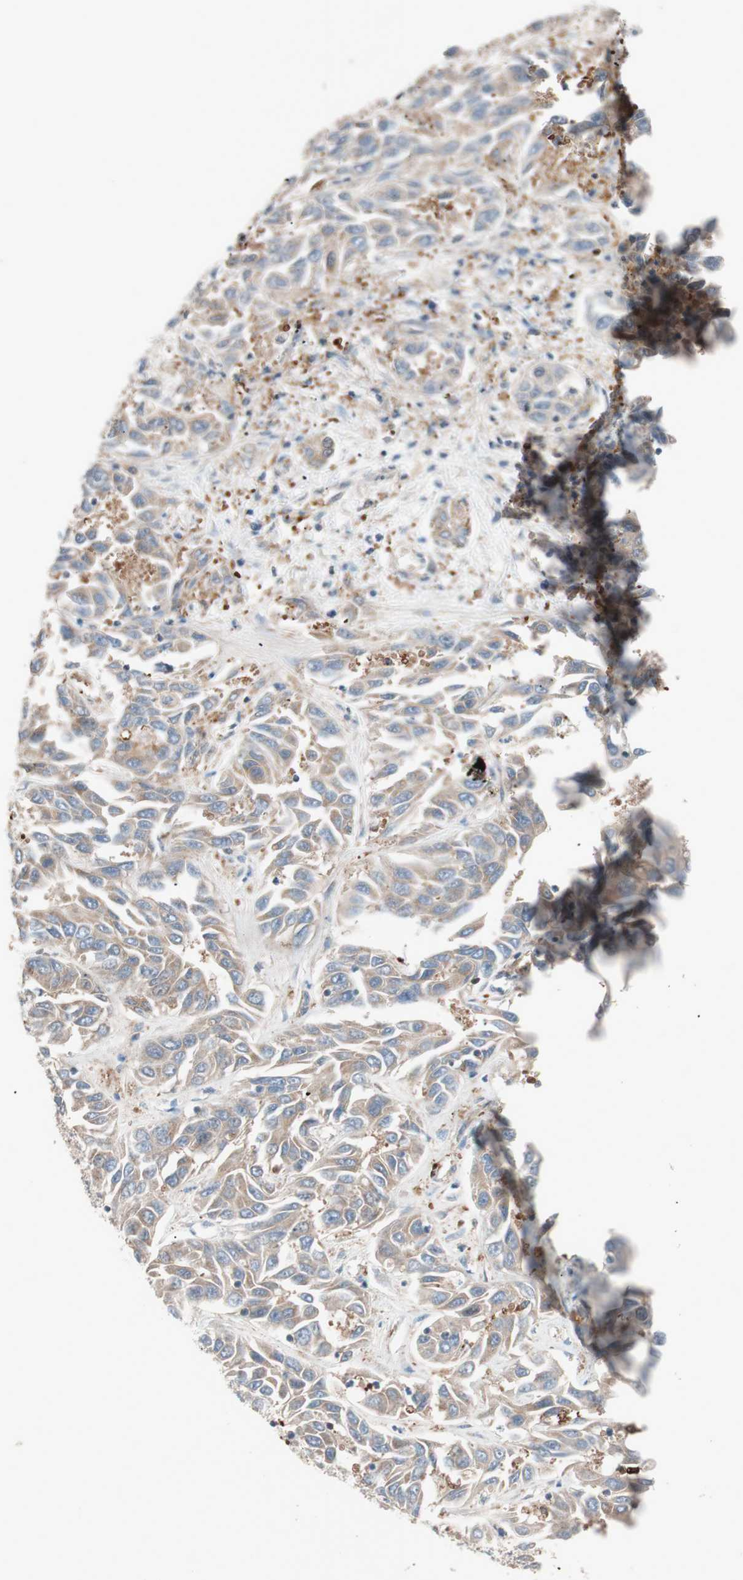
{"staining": {"intensity": "moderate", "quantity": ">75%", "location": "cytoplasmic/membranous"}, "tissue": "liver cancer", "cell_type": "Tumor cells", "image_type": "cancer", "snomed": [{"axis": "morphology", "description": "Cholangiocarcinoma"}, {"axis": "topography", "description": "Liver"}], "caption": "There is medium levels of moderate cytoplasmic/membranous expression in tumor cells of cholangiocarcinoma (liver), as demonstrated by immunohistochemical staining (brown color).", "gene": "FAAH", "patient": {"sex": "female", "age": 52}}